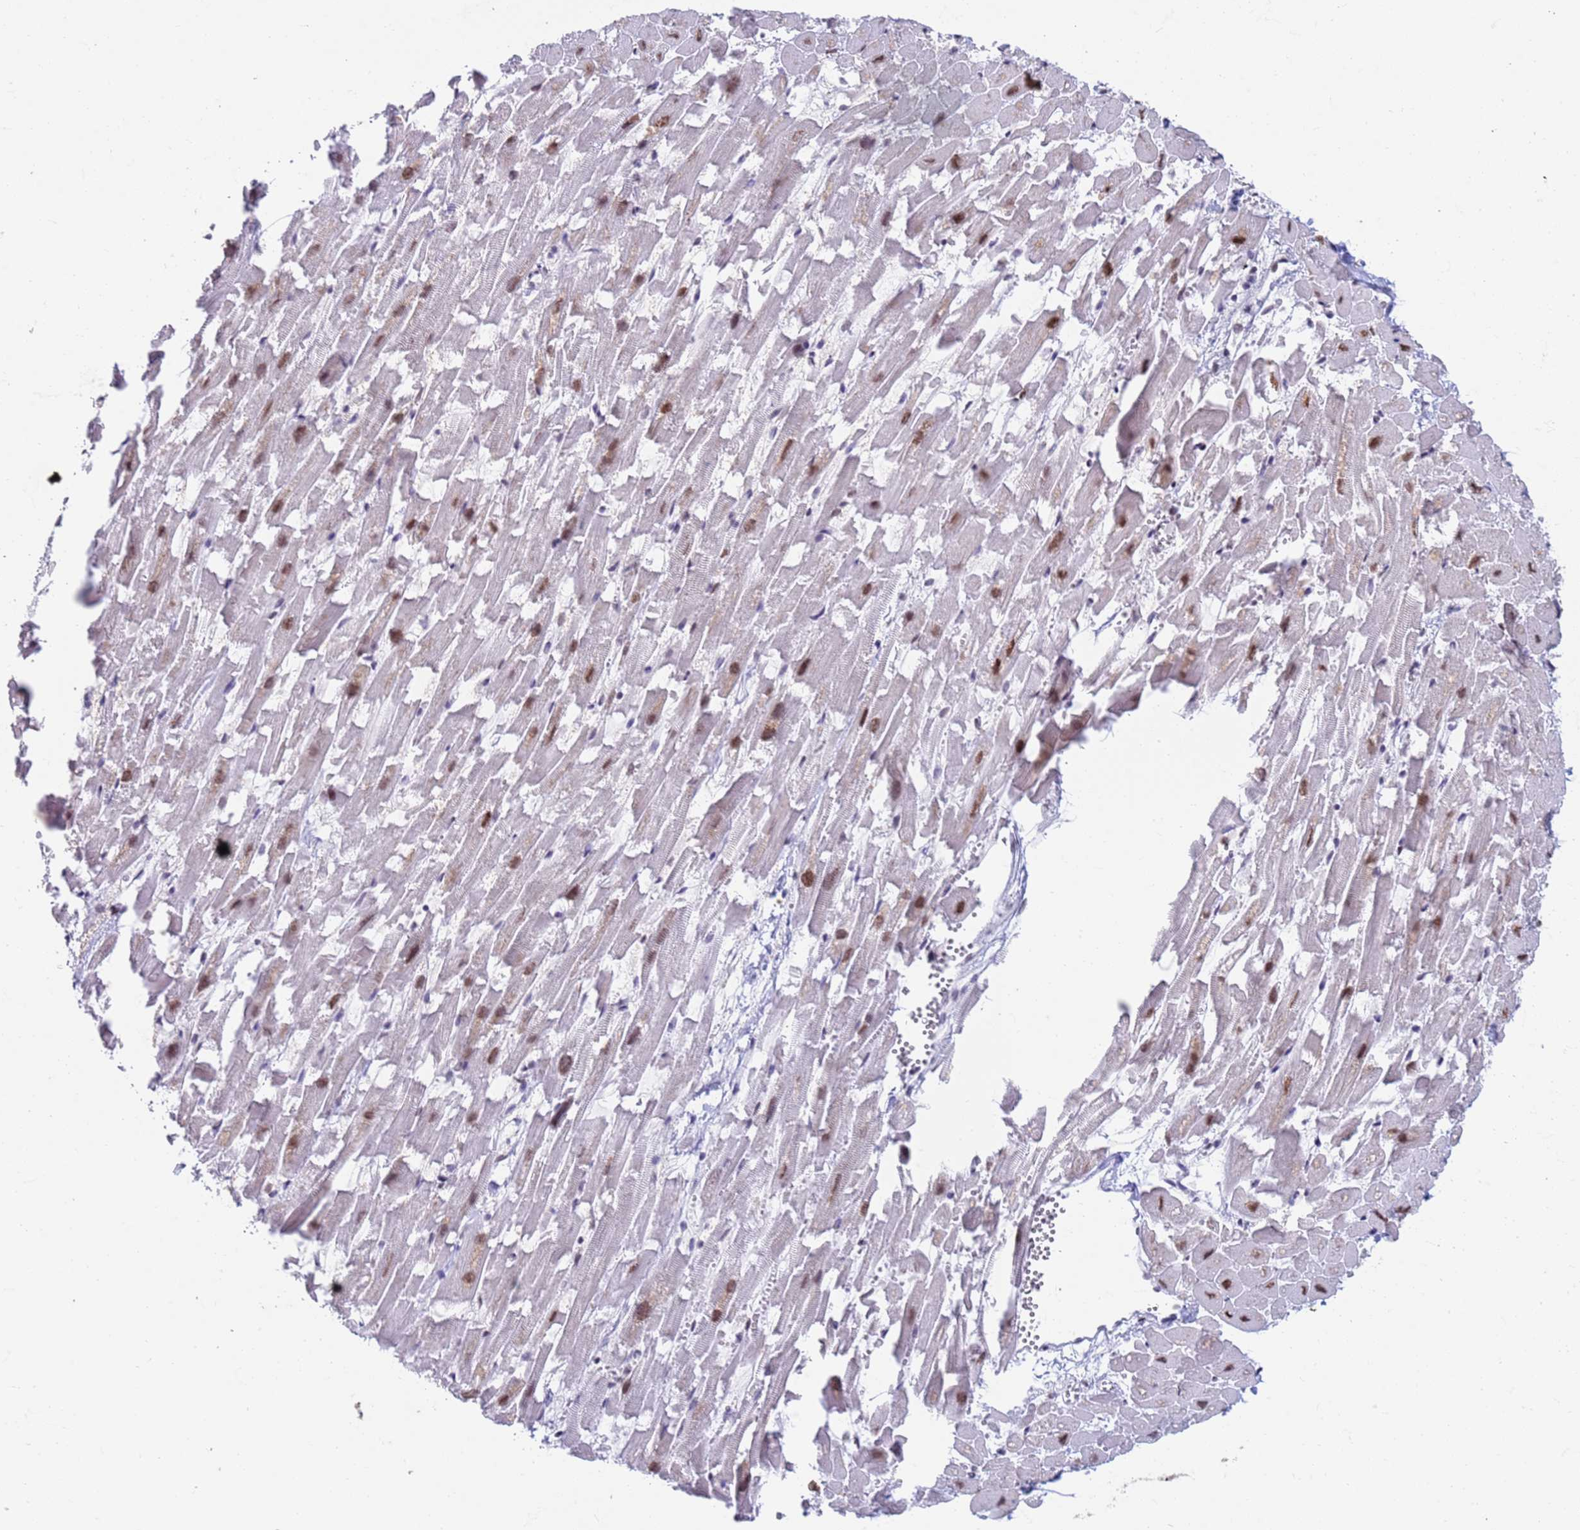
{"staining": {"intensity": "moderate", "quantity": "25%-75%", "location": "nuclear"}, "tissue": "heart muscle", "cell_type": "Cardiomyocytes", "image_type": "normal", "snomed": [{"axis": "morphology", "description": "Normal tissue, NOS"}, {"axis": "topography", "description": "Heart"}], "caption": "Protein analysis of unremarkable heart muscle demonstrates moderate nuclear positivity in about 25%-75% of cardiomyocytes.", "gene": "FAM170B", "patient": {"sex": "female", "age": 64}}